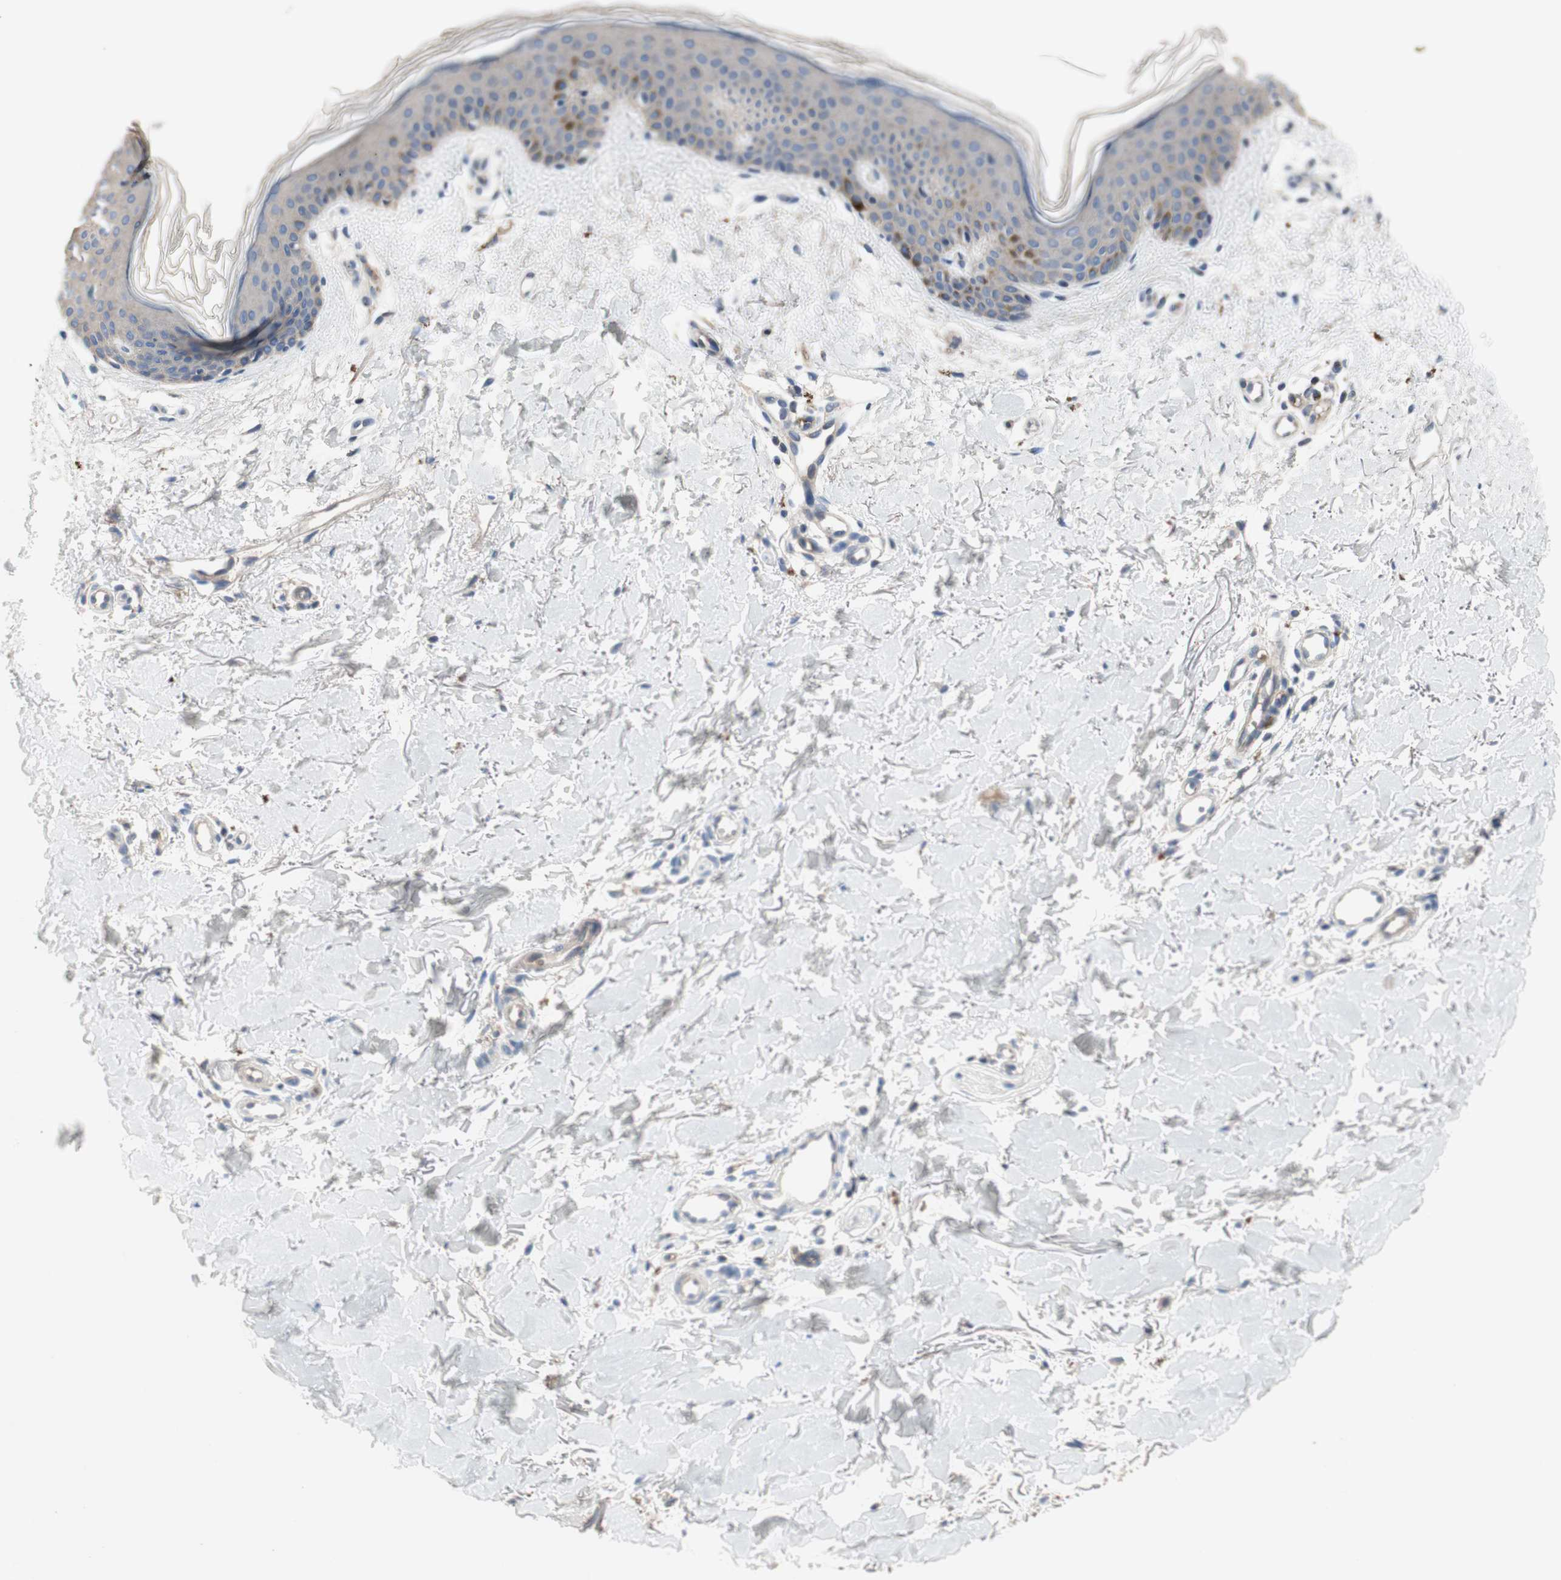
{"staining": {"intensity": "negative", "quantity": "none", "location": "none"}, "tissue": "skin", "cell_type": "Fibroblasts", "image_type": "normal", "snomed": [{"axis": "morphology", "description": "Normal tissue, NOS"}, {"axis": "topography", "description": "Skin"}], "caption": "The immunohistochemistry (IHC) micrograph has no significant positivity in fibroblasts of skin.", "gene": "ALPL", "patient": {"sex": "female", "age": 56}}